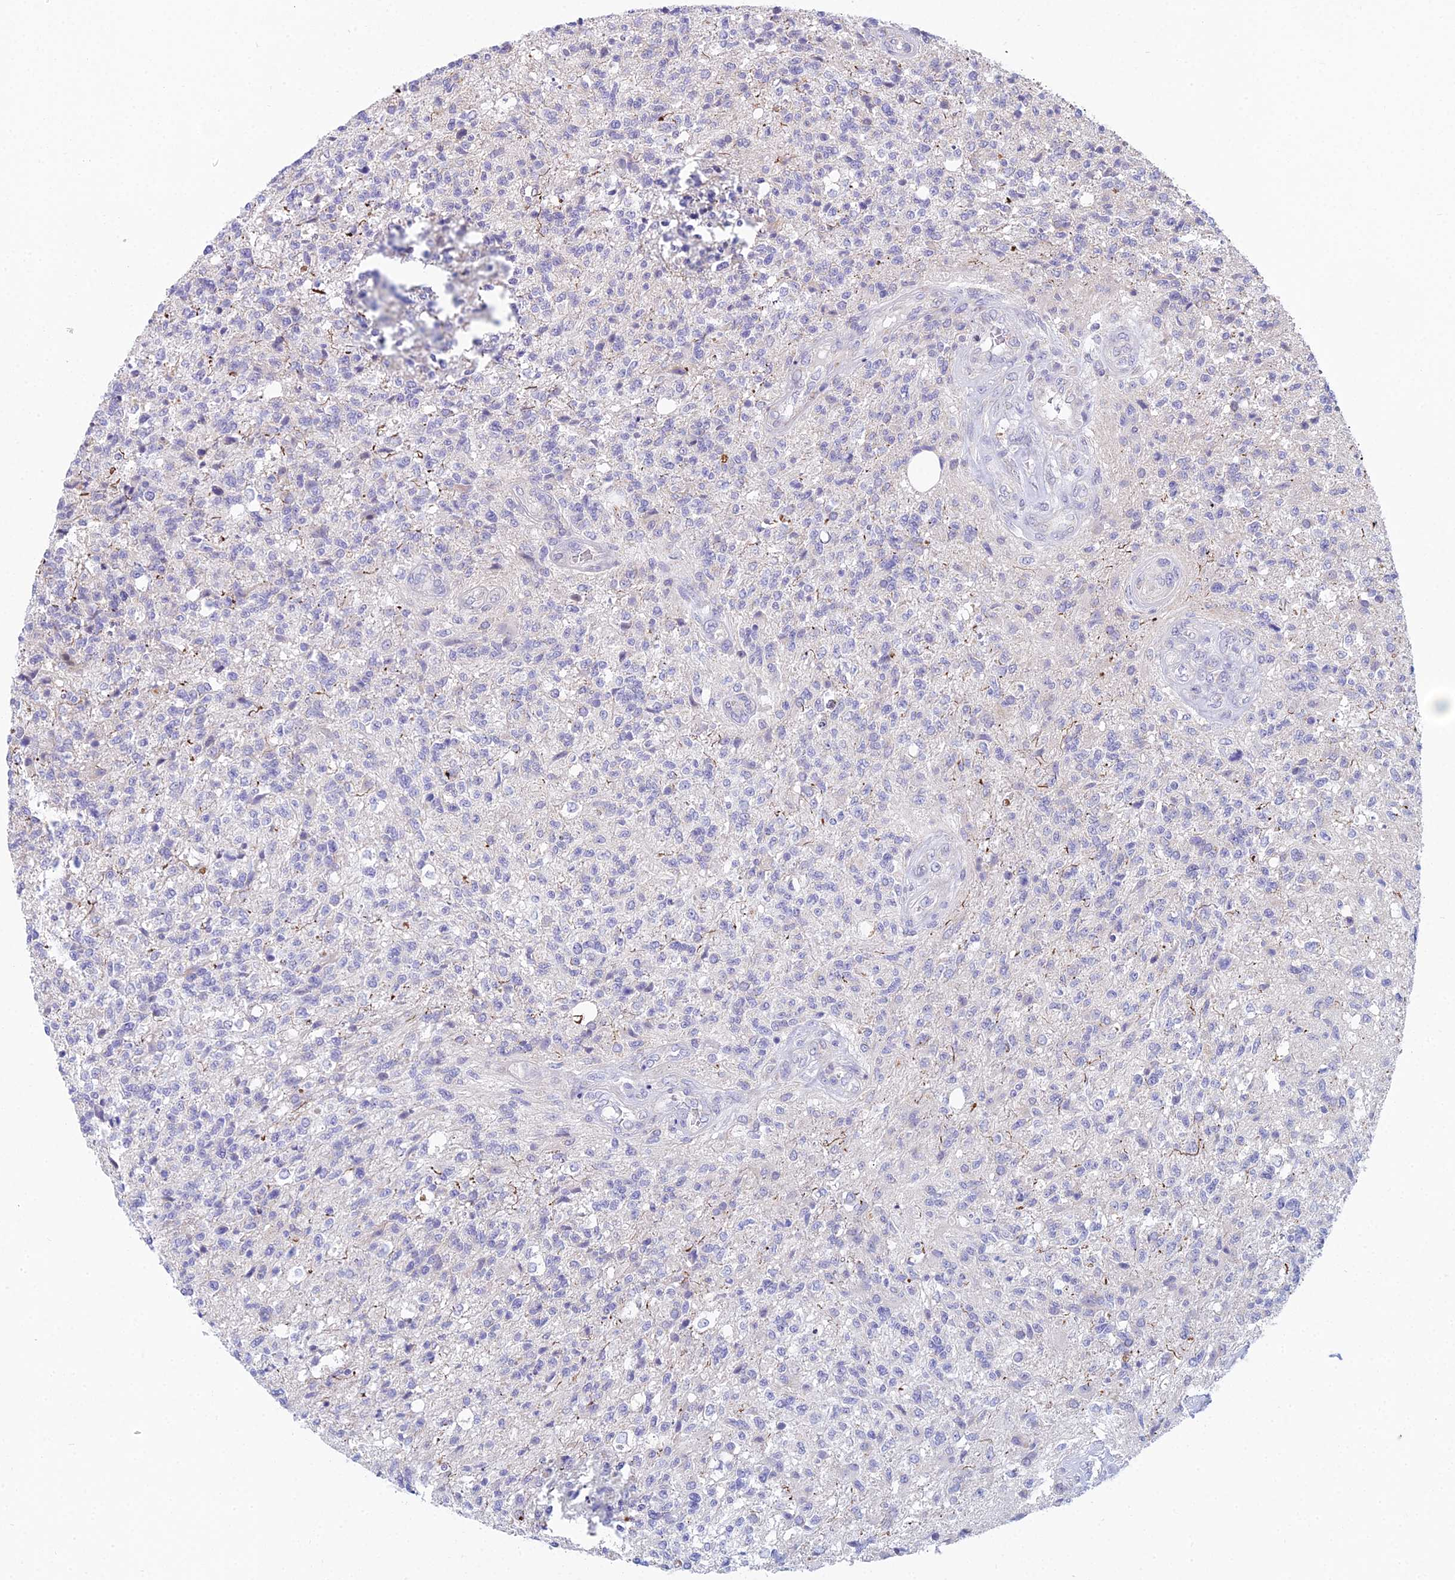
{"staining": {"intensity": "negative", "quantity": "none", "location": "none"}, "tissue": "glioma", "cell_type": "Tumor cells", "image_type": "cancer", "snomed": [{"axis": "morphology", "description": "Glioma, malignant, High grade"}, {"axis": "topography", "description": "Brain"}], "caption": "Protein analysis of malignant glioma (high-grade) shows no significant staining in tumor cells.", "gene": "CFAP206", "patient": {"sex": "male", "age": 56}}